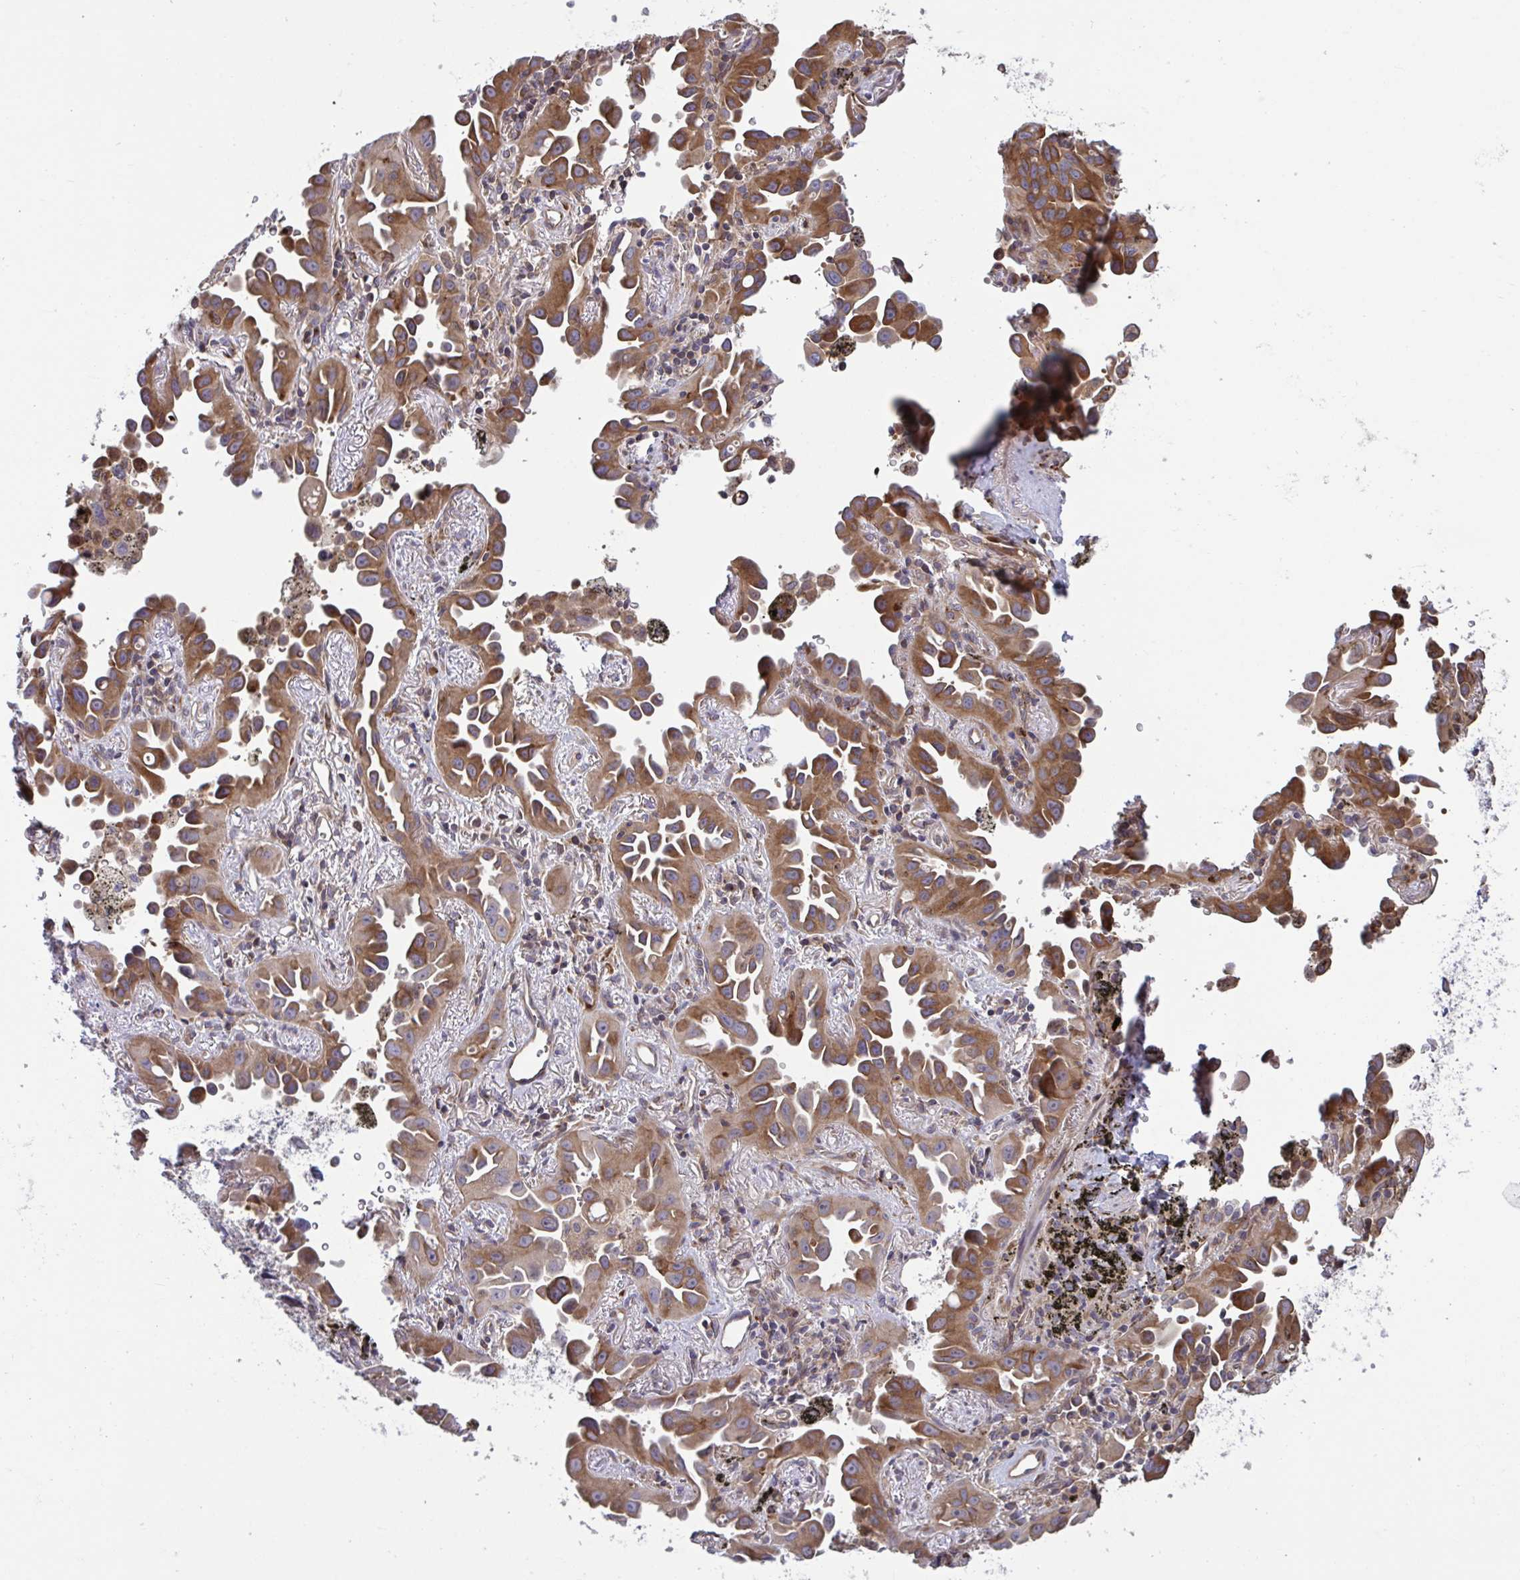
{"staining": {"intensity": "moderate", "quantity": ">75%", "location": "cytoplasmic/membranous"}, "tissue": "lung cancer", "cell_type": "Tumor cells", "image_type": "cancer", "snomed": [{"axis": "morphology", "description": "Adenocarcinoma, NOS"}, {"axis": "topography", "description": "Lung"}], "caption": "This histopathology image demonstrates lung cancer stained with immunohistochemistry to label a protein in brown. The cytoplasmic/membranous of tumor cells show moderate positivity for the protein. Nuclei are counter-stained blue.", "gene": "IL1R1", "patient": {"sex": "male", "age": 68}}